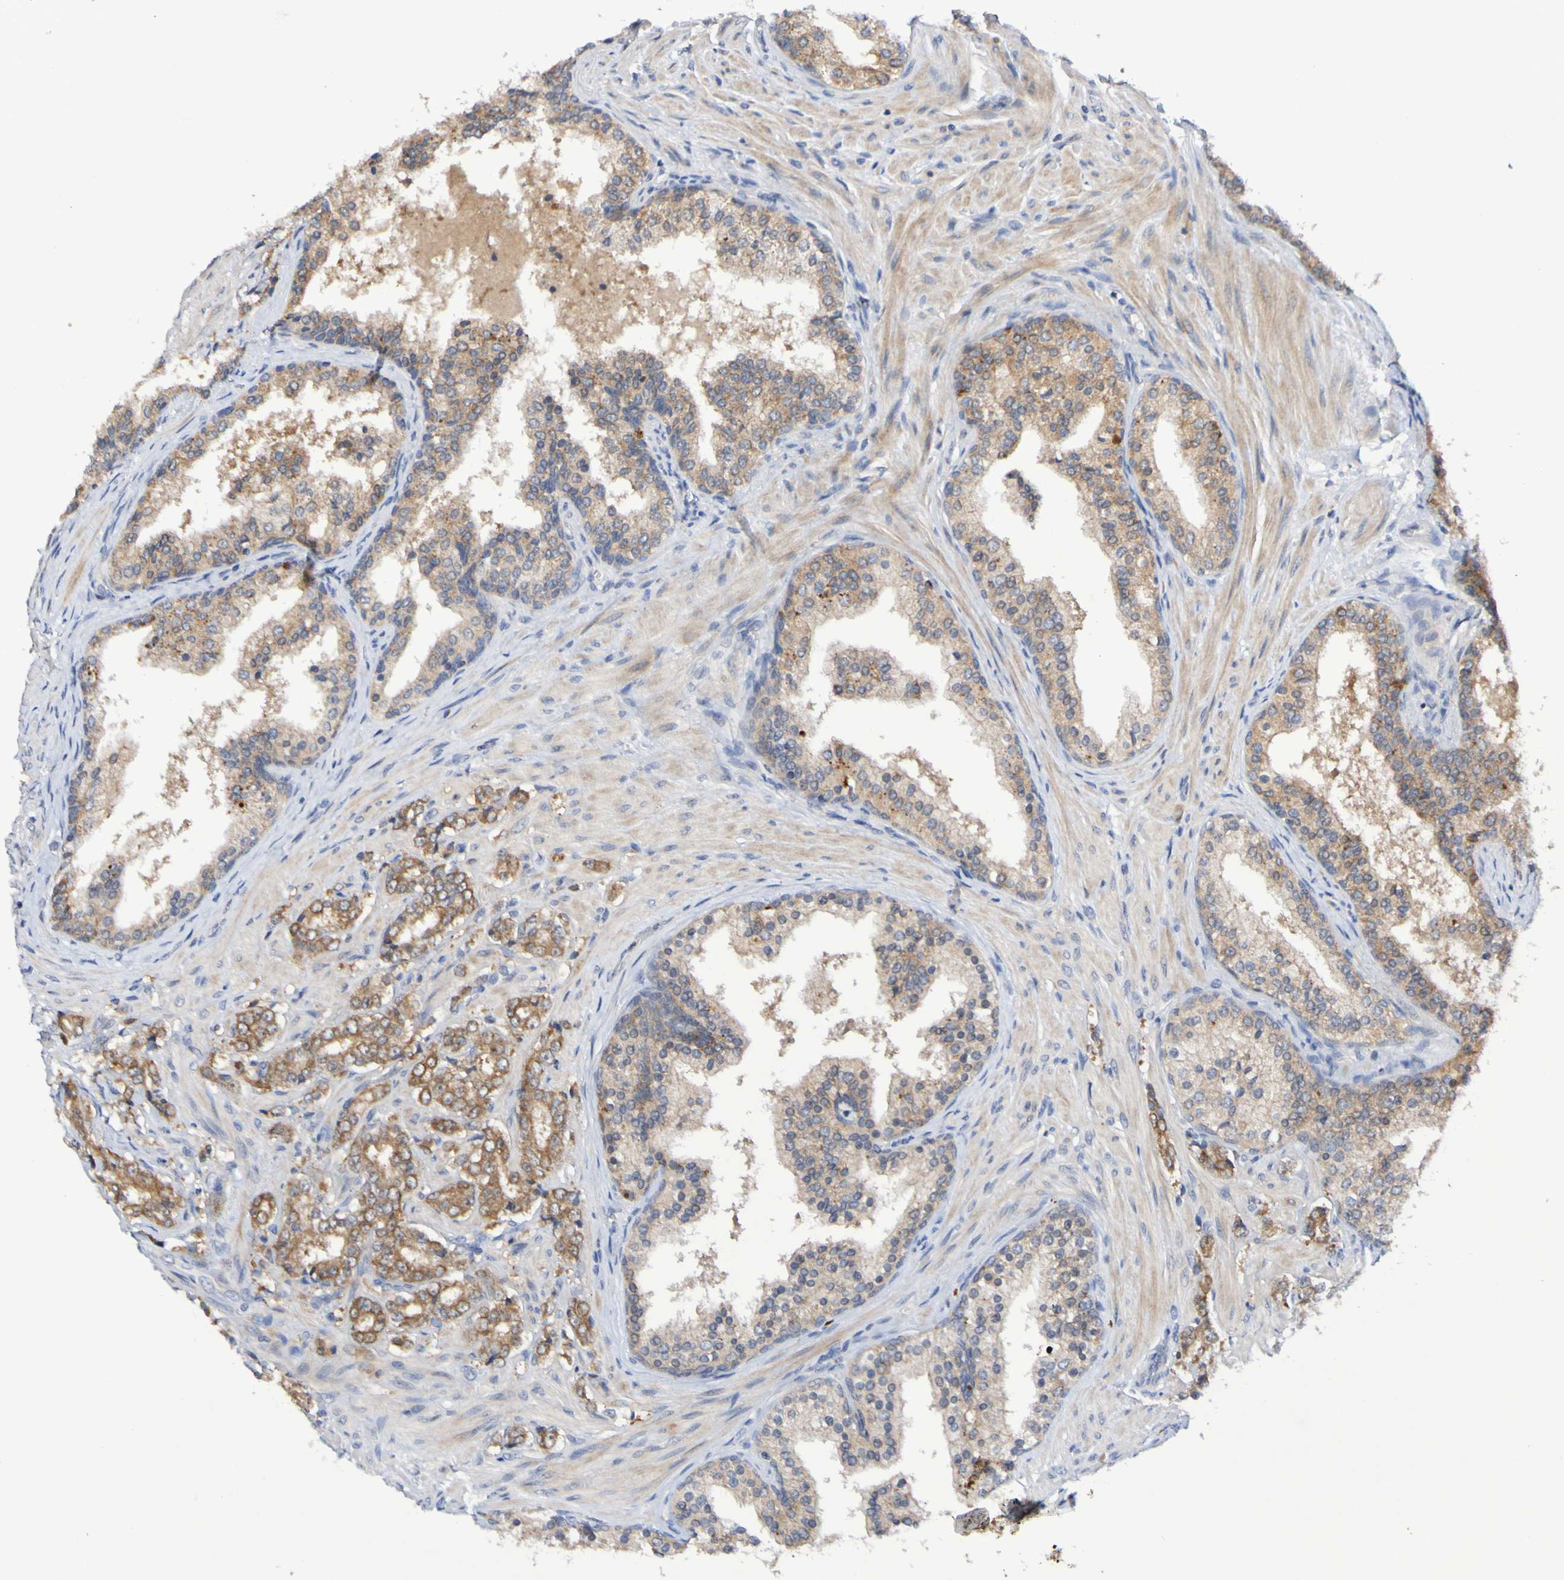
{"staining": {"intensity": "moderate", "quantity": ">75%", "location": "cytoplasmic/membranous"}, "tissue": "prostate cancer", "cell_type": "Tumor cells", "image_type": "cancer", "snomed": [{"axis": "morphology", "description": "Adenocarcinoma, Low grade"}, {"axis": "topography", "description": "Prostate"}], "caption": "Protein analysis of prostate cancer (adenocarcinoma (low-grade)) tissue exhibits moderate cytoplasmic/membranous staining in about >75% of tumor cells.", "gene": "PTP4A2", "patient": {"sex": "male", "age": 60}}